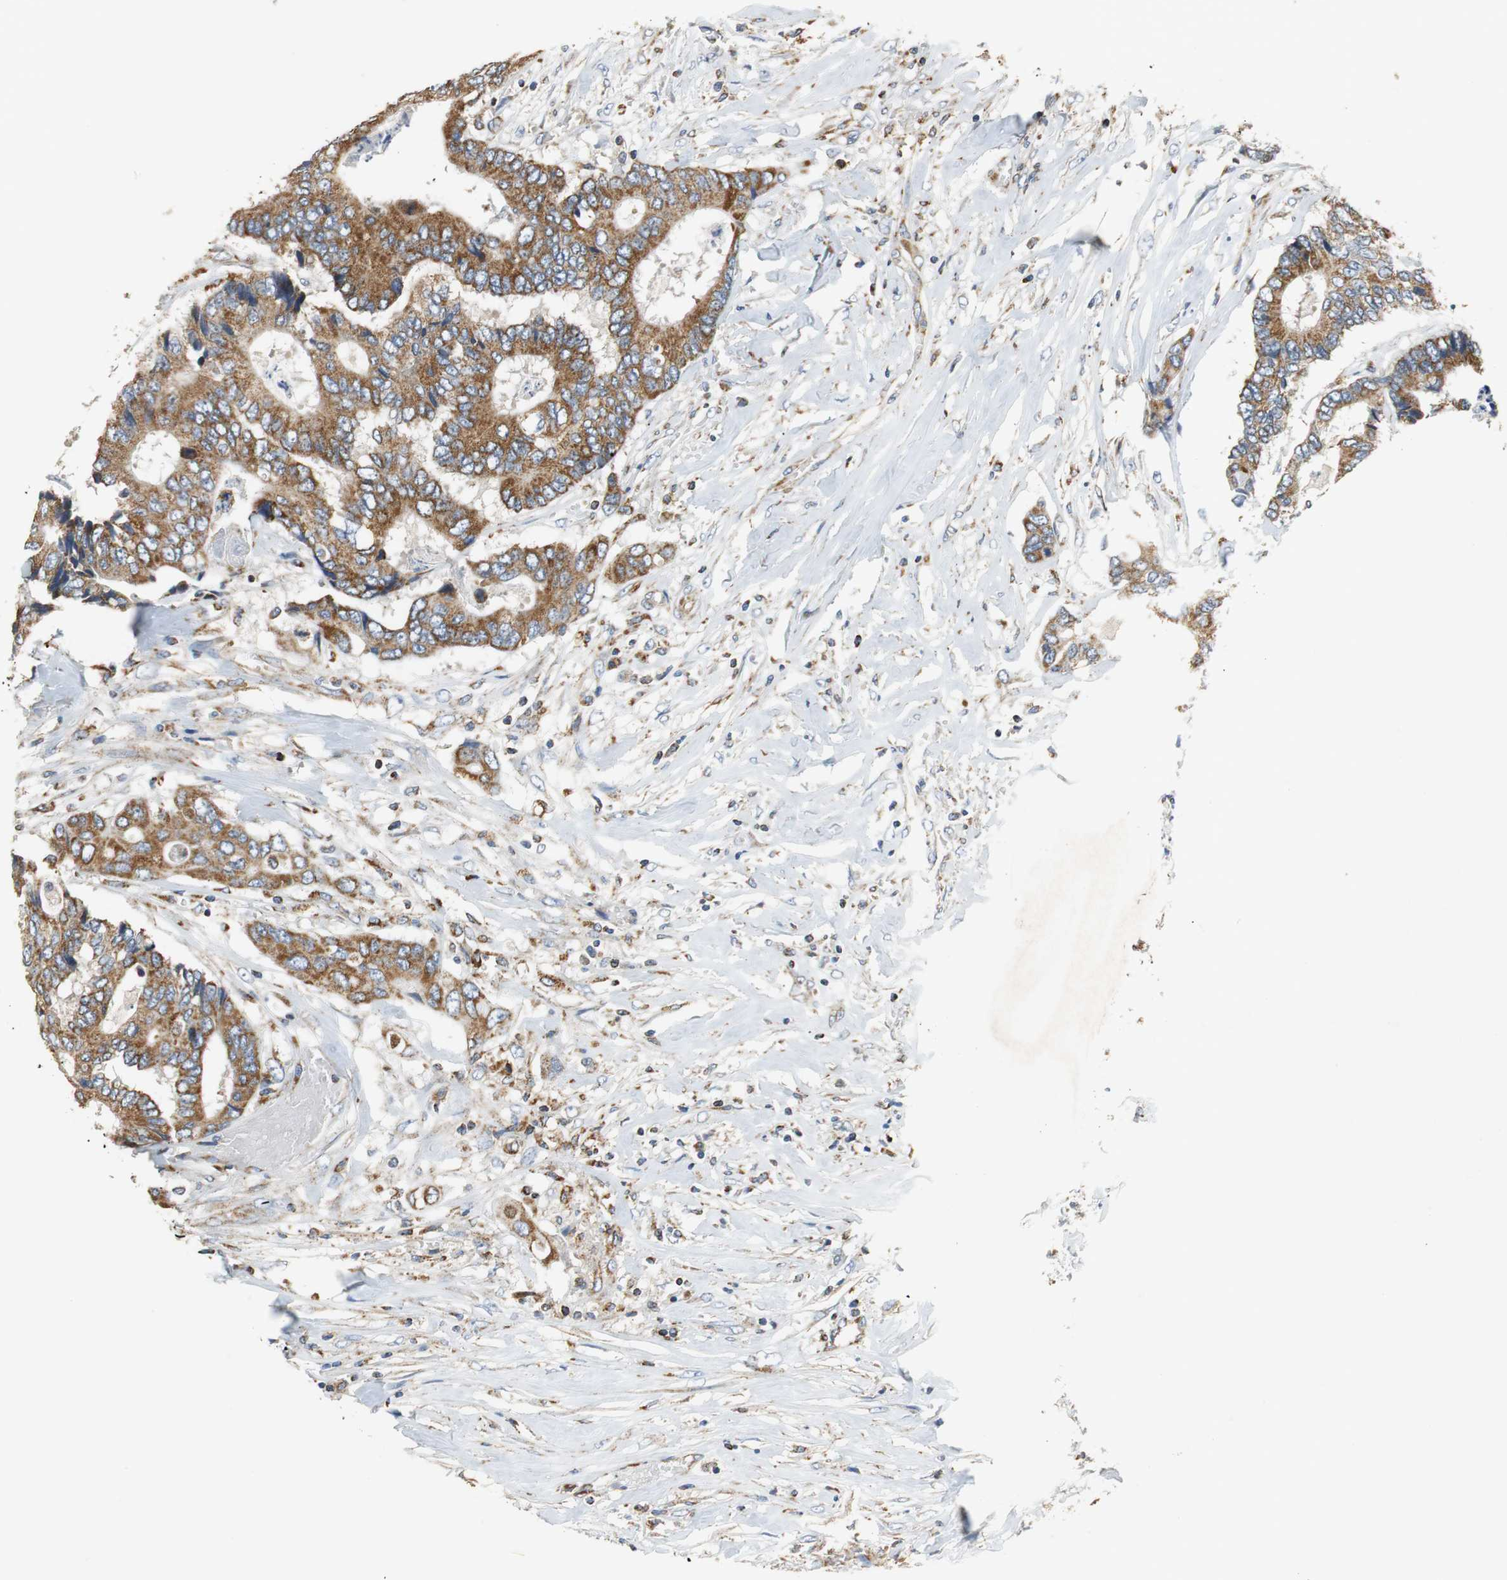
{"staining": {"intensity": "strong", "quantity": ">75%", "location": "cytoplasmic/membranous"}, "tissue": "colorectal cancer", "cell_type": "Tumor cells", "image_type": "cancer", "snomed": [{"axis": "morphology", "description": "Adenocarcinoma, NOS"}, {"axis": "topography", "description": "Rectum"}], "caption": "This image reveals IHC staining of colorectal cancer (adenocarcinoma), with high strong cytoplasmic/membranous positivity in about >75% of tumor cells.", "gene": "GSTK1", "patient": {"sex": "male", "age": 55}}